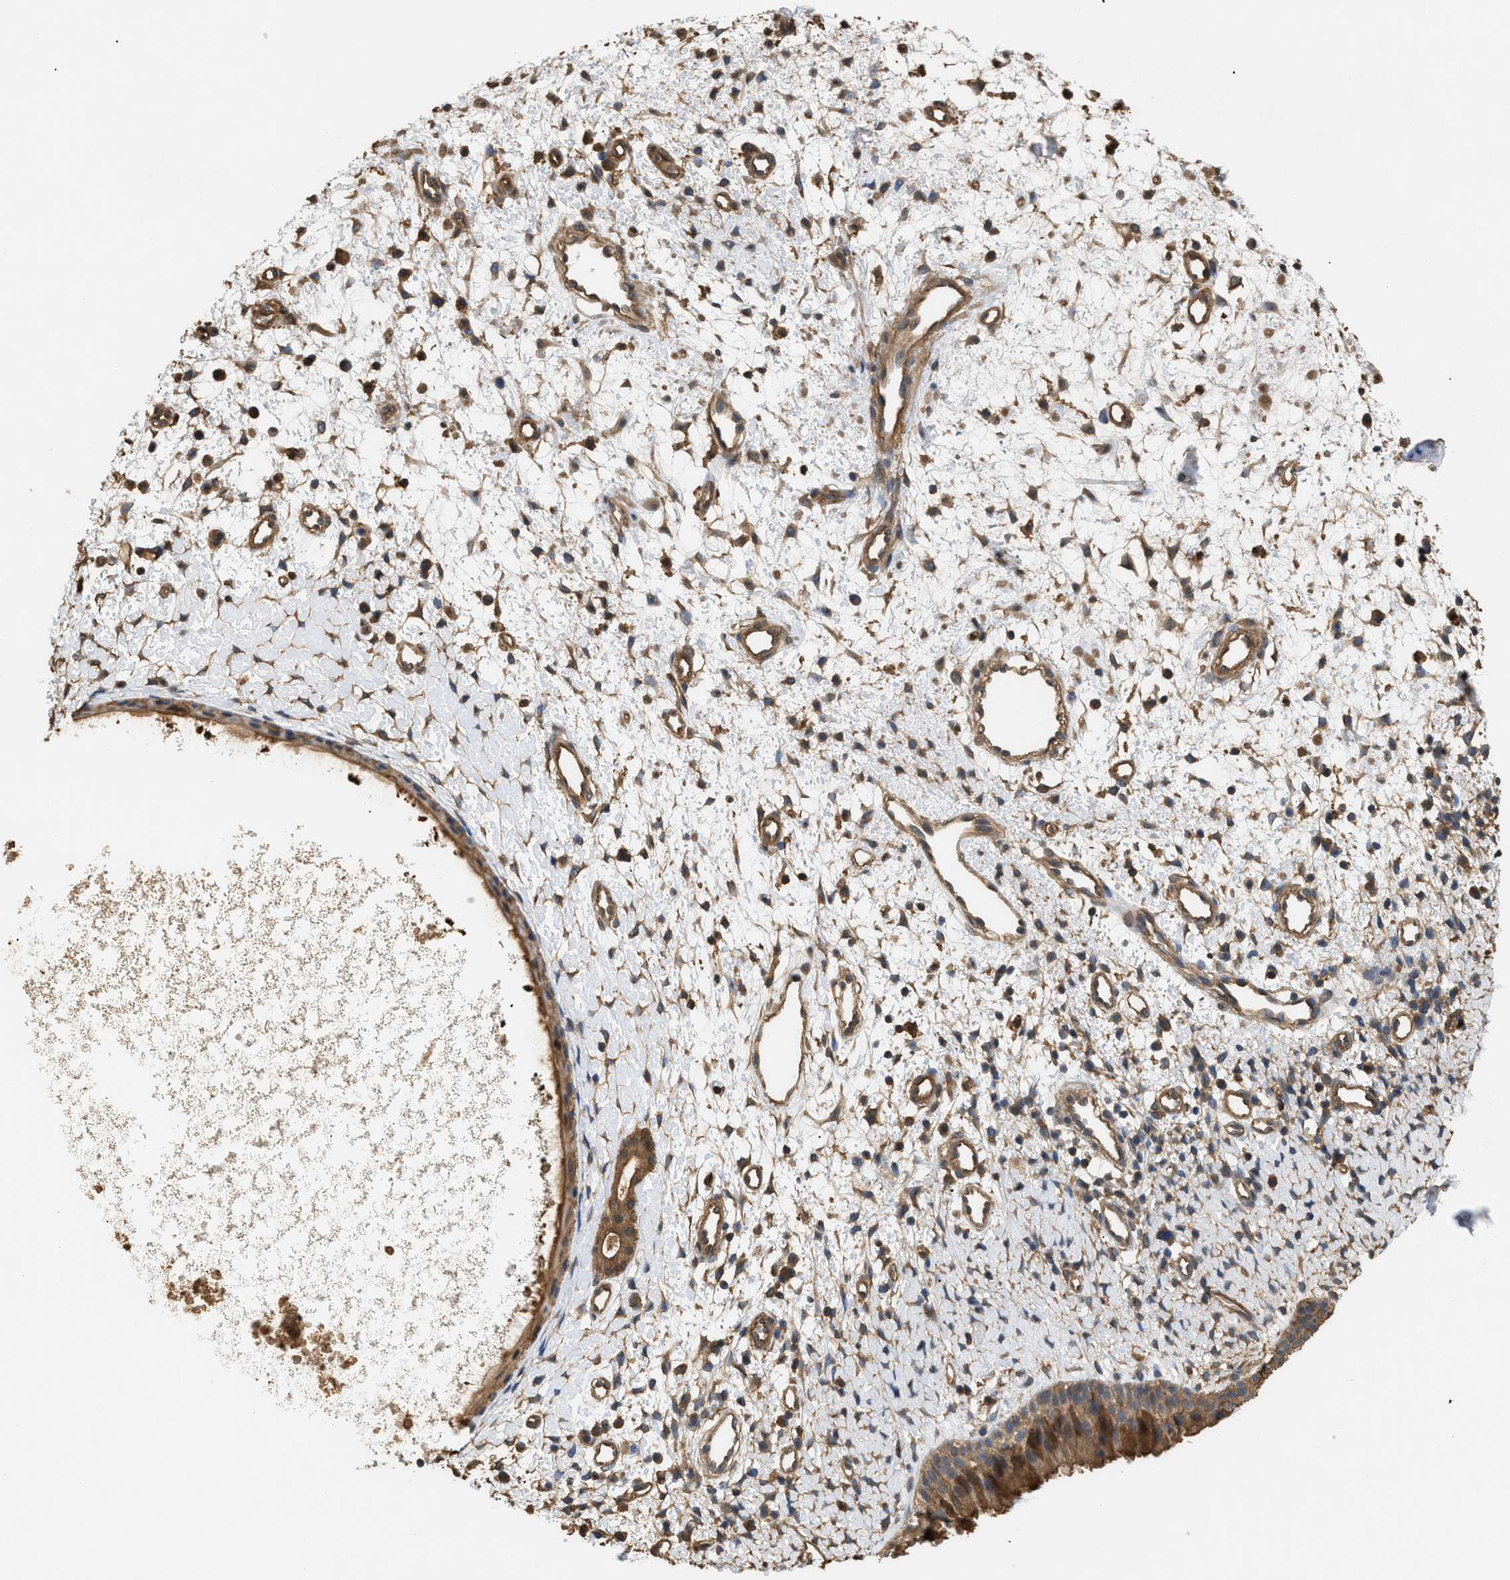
{"staining": {"intensity": "moderate", "quantity": ">75%", "location": "cytoplasmic/membranous"}, "tissue": "nasopharynx", "cell_type": "Respiratory epithelial cells", "image_type": "normal", "snomed": [{"axis": "morphology", "description": "Normal tissue, NOS"}, {"axis": "topography", "description": "Nasopharynx"}], "caption": "Benign nasopharynx was stained to show a protein in brown. There is medium levels of moderate cytoplasmic/membranous positivity in about >75% of respiratory epithelial cells. (IHC, brightfield microscopy, high magnification).", "gene": "CALM1", "patient": {"sex": "male", "age": 22}}